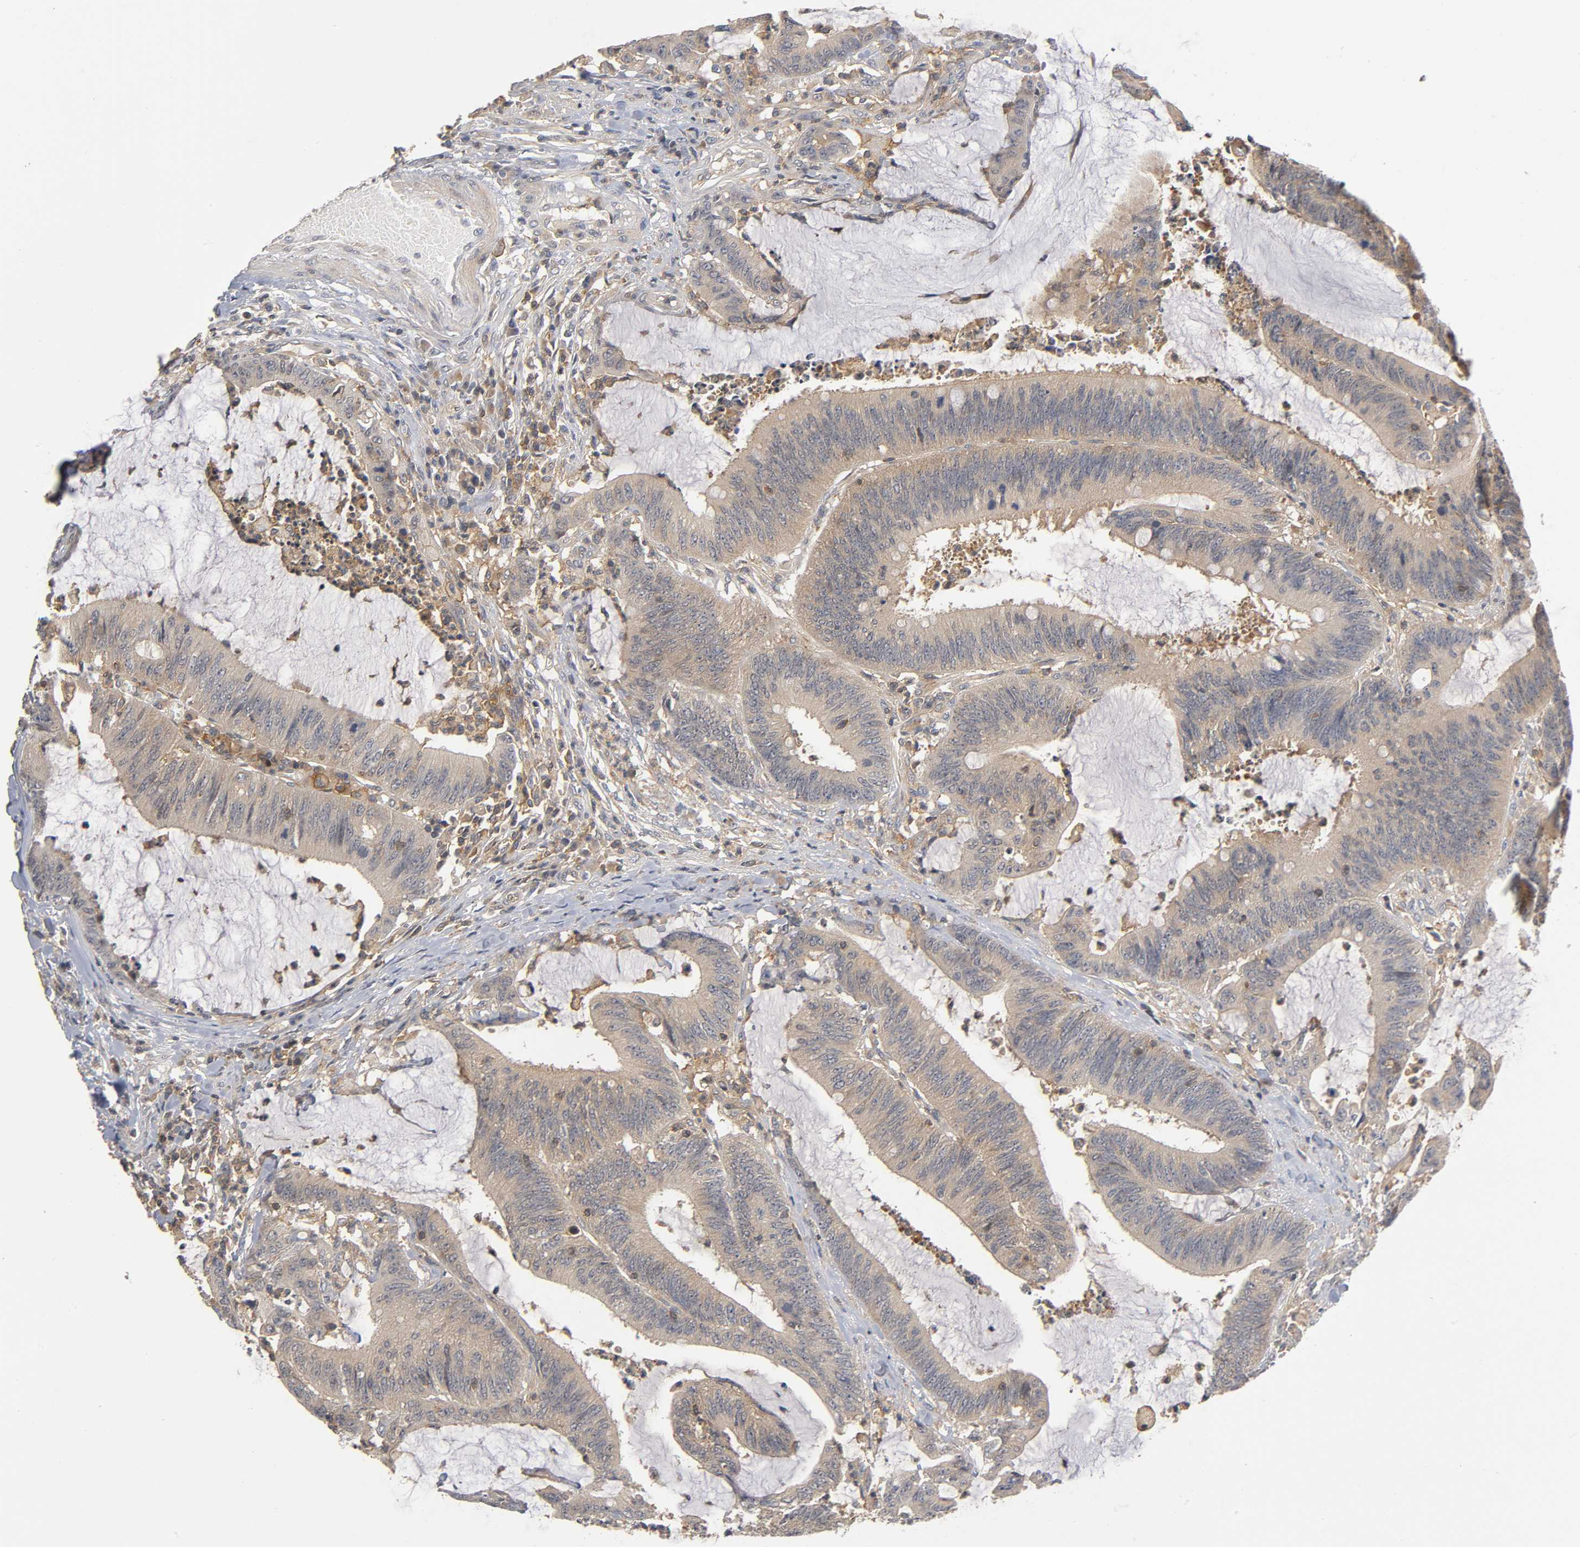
{"staining": {"intensity": "moderate", "quantity": ">75%", "location": "cytoplasmic/membranous"}, "tissue": "colorectal cancer", "cell_type": "Tumor cells", "image_type": "cancer", "snomed": [{"axis": "morphology", "description": "Adenocarcinoma, NOS"}, {"axis": "topography", "description": "Rectum"}], "caption": "This image reveals immunohistochemistry staining of colorectal cancer (adenocarcinoma), with medium moderate cytoplasmic/membranous positivity in approximately >75% of tumor cells.", "gene": "ACTR2", "patient": {"sex": "female", "age": 66}}